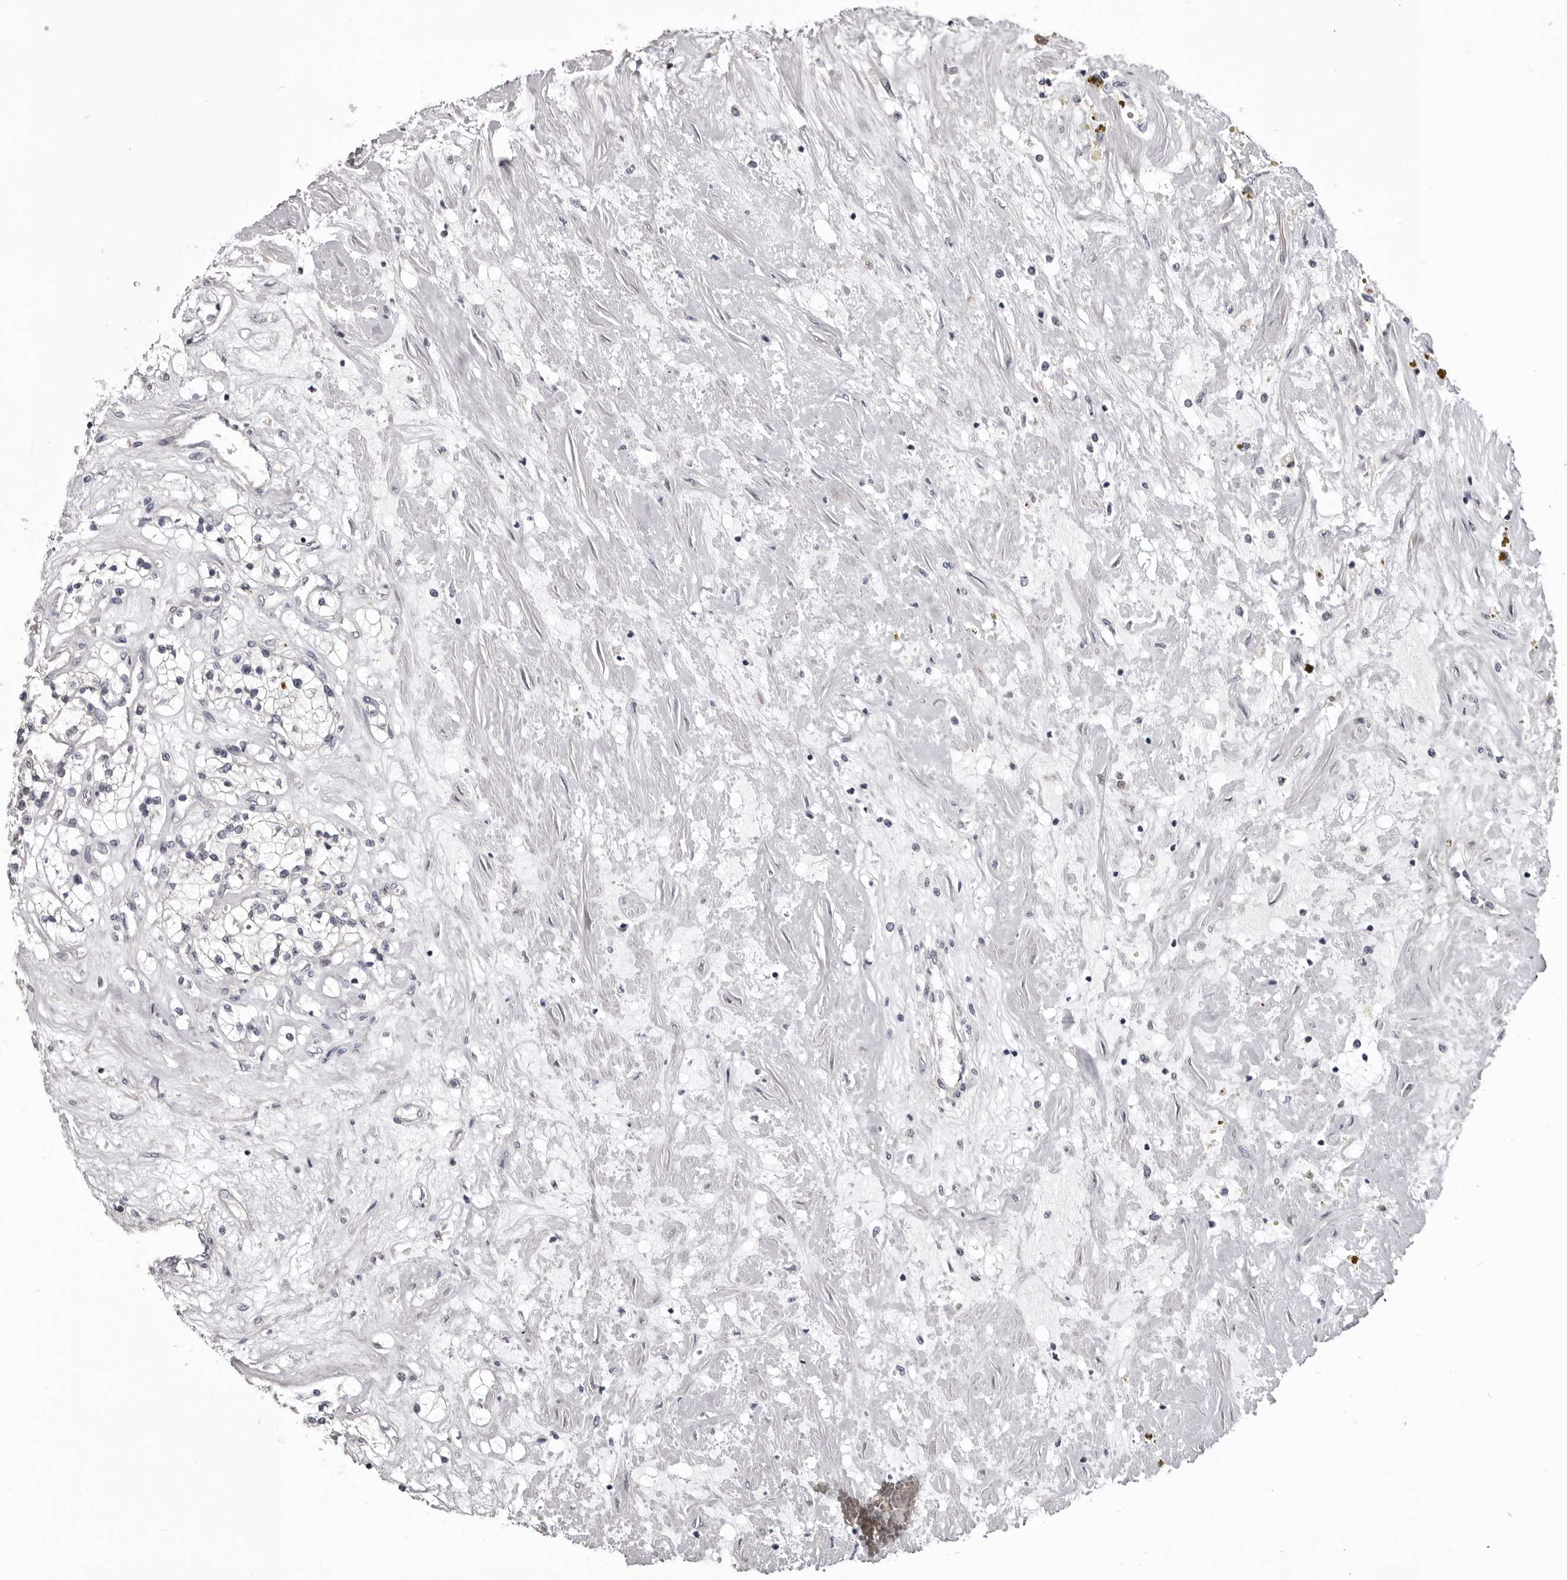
{"staining": {"intensity": "negative", "quantity": "none", "location": "none"}, "tissue": "renal cancer", "cell_type": "Tumor cells", "image_type": "cancer", "snomed": [{"axis": "morphology", "description": "Normal tissue, NOS"}, {"axis": "morphology", "description": "Adenocarcinoma, NOS"}, {"axis": "topography", "description": "Kidney"}], "caption": "The micrograph demonstrates no significant staining in tumor cells of renal cancer (adenocarcinoma). (Brightfield microscopy of DAB (3,3'-diaminobenzidine) IHC at high magnification).", "gene": "LPAR6", "patient": {"sex": "male", "age": 68}}